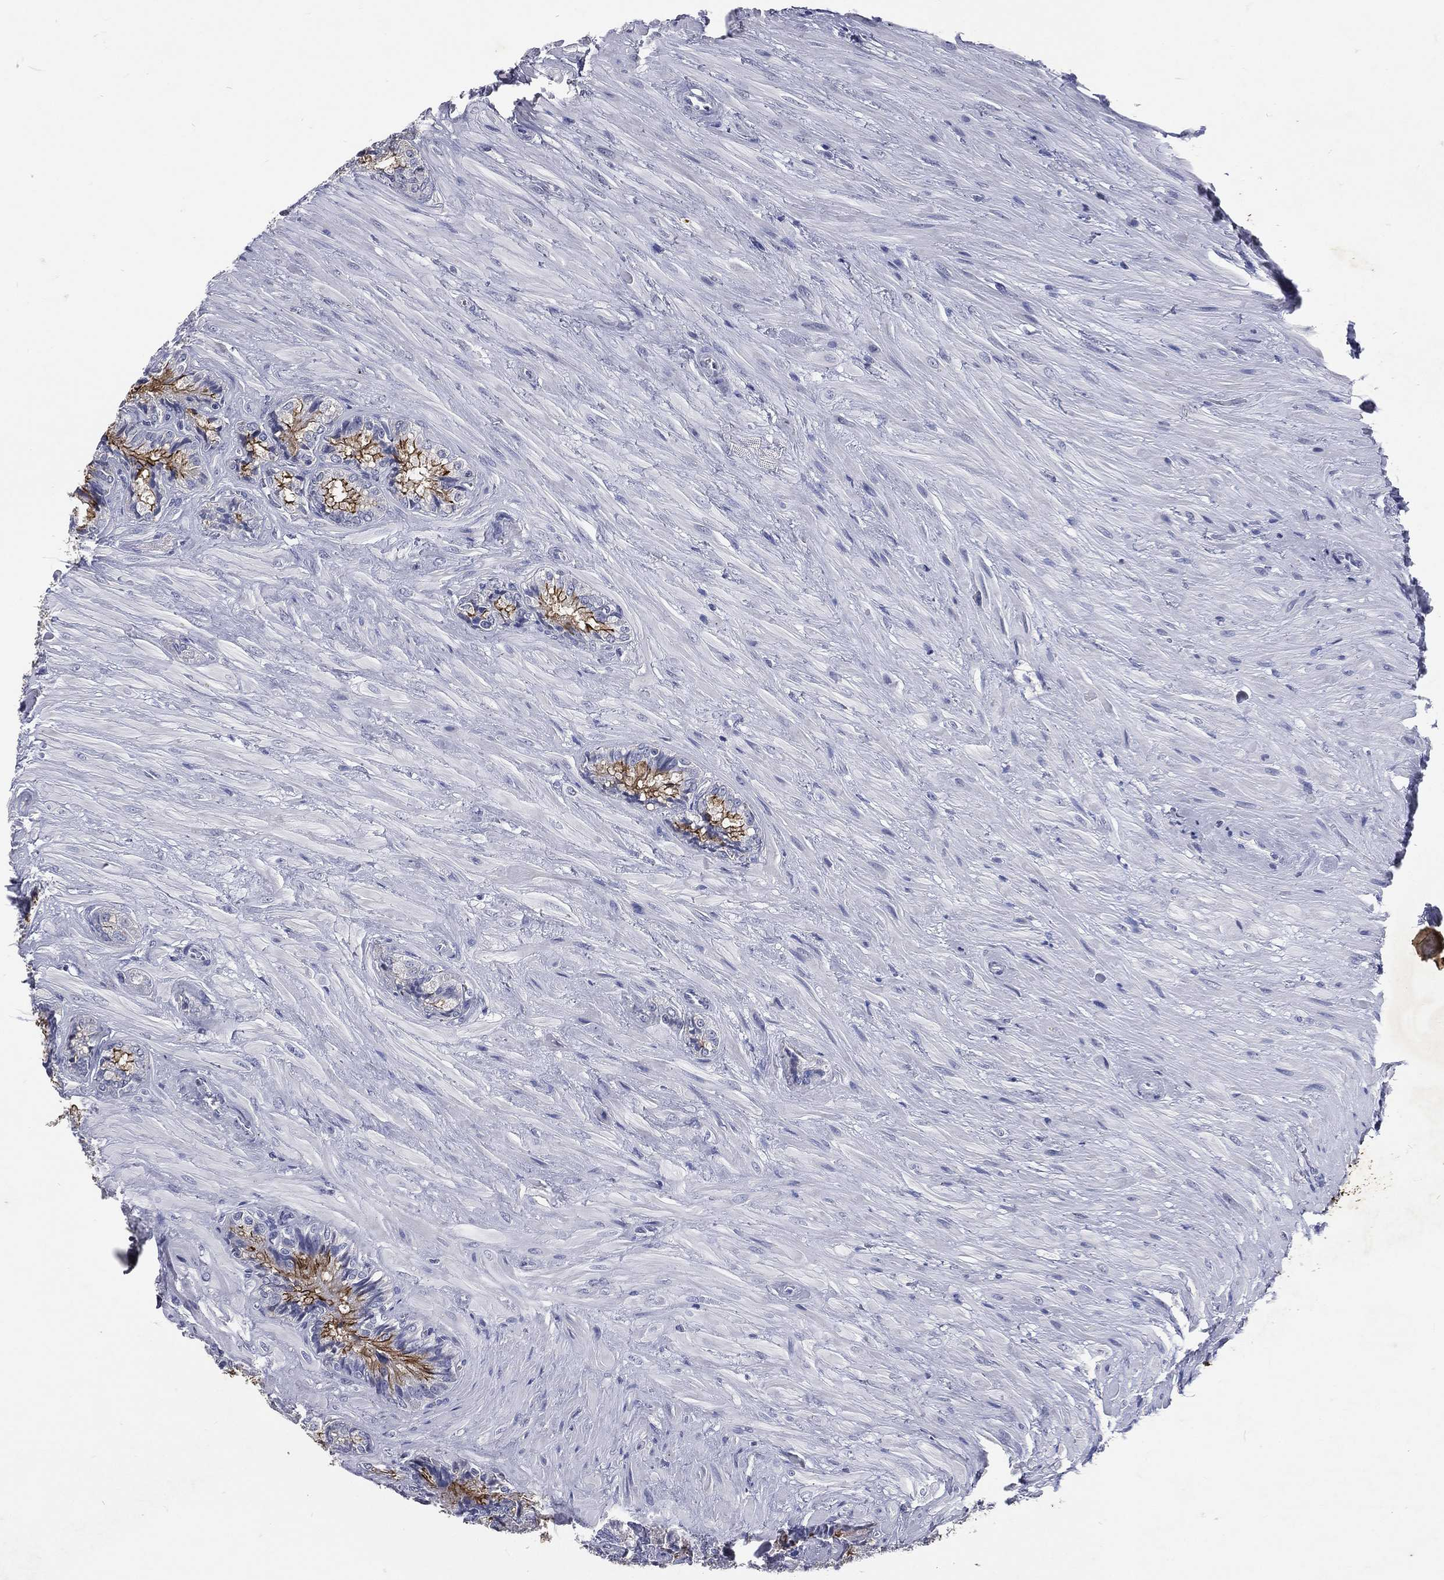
{"staining": {"intensity": "strong", "quantity": "<25%", "location": "cytoplasmic/membranous"}, "tissue": "seminal vesicle", "cell_type": "Glandular cells", "image_type": "normal", "snomed": [{"axis": "morphology", "description": "Normal tissue, NOS"}, {"axis": "topography", "description": "Seminal veicle"}], "caption": "A micrograph of human seminal vesicle stained for a protein demonstrates strong cytoplasmic/membranous brown staining in glandular cells. (brown staining indicates protein expression, while blue staining denotes nuclei).", "gene": "SLC34A2", "patient": {"sex": "male", "age": 68}}